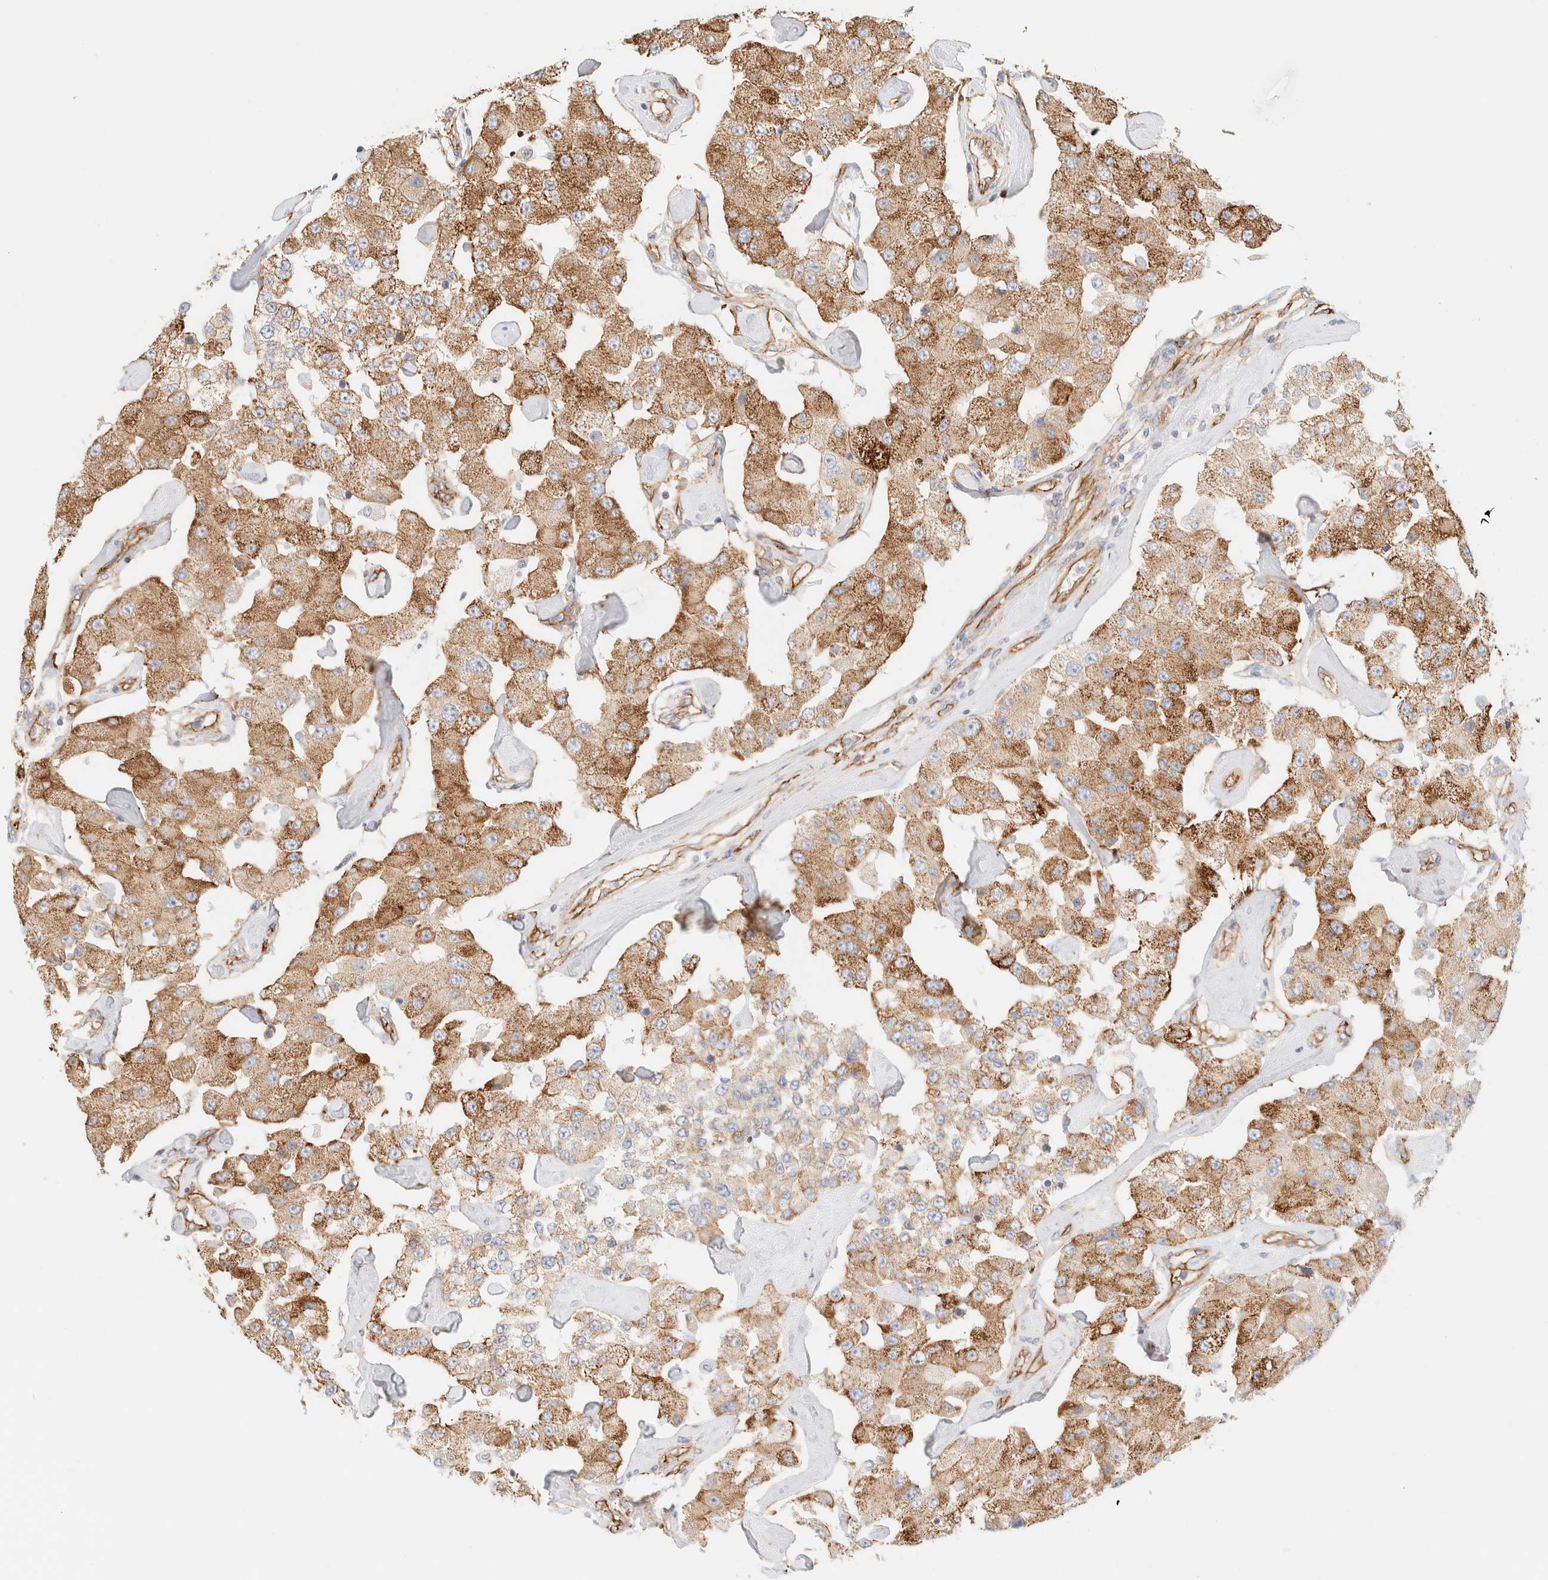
{"staining": {"intensity": "moderate", "quantity": ">75%", "location": "cytoplasmic/membranous"}, "tissue": "carcinoid", "cell_type": "Tumor cells", "image_type": "cancer", "snomed": [{"axis": "morphology", "description": "Carcinoid, malignant, NOS"}, {"axis": "topography", "description": "Pancreas"}], "caption": "Carcinoid stained with a brown dye exhibits moderate cytoplasmic/membranous positive expression in about >75% of tumor cells.", "gene": "CYB5R4", "patient": {"sex": "male", "age": 41}}